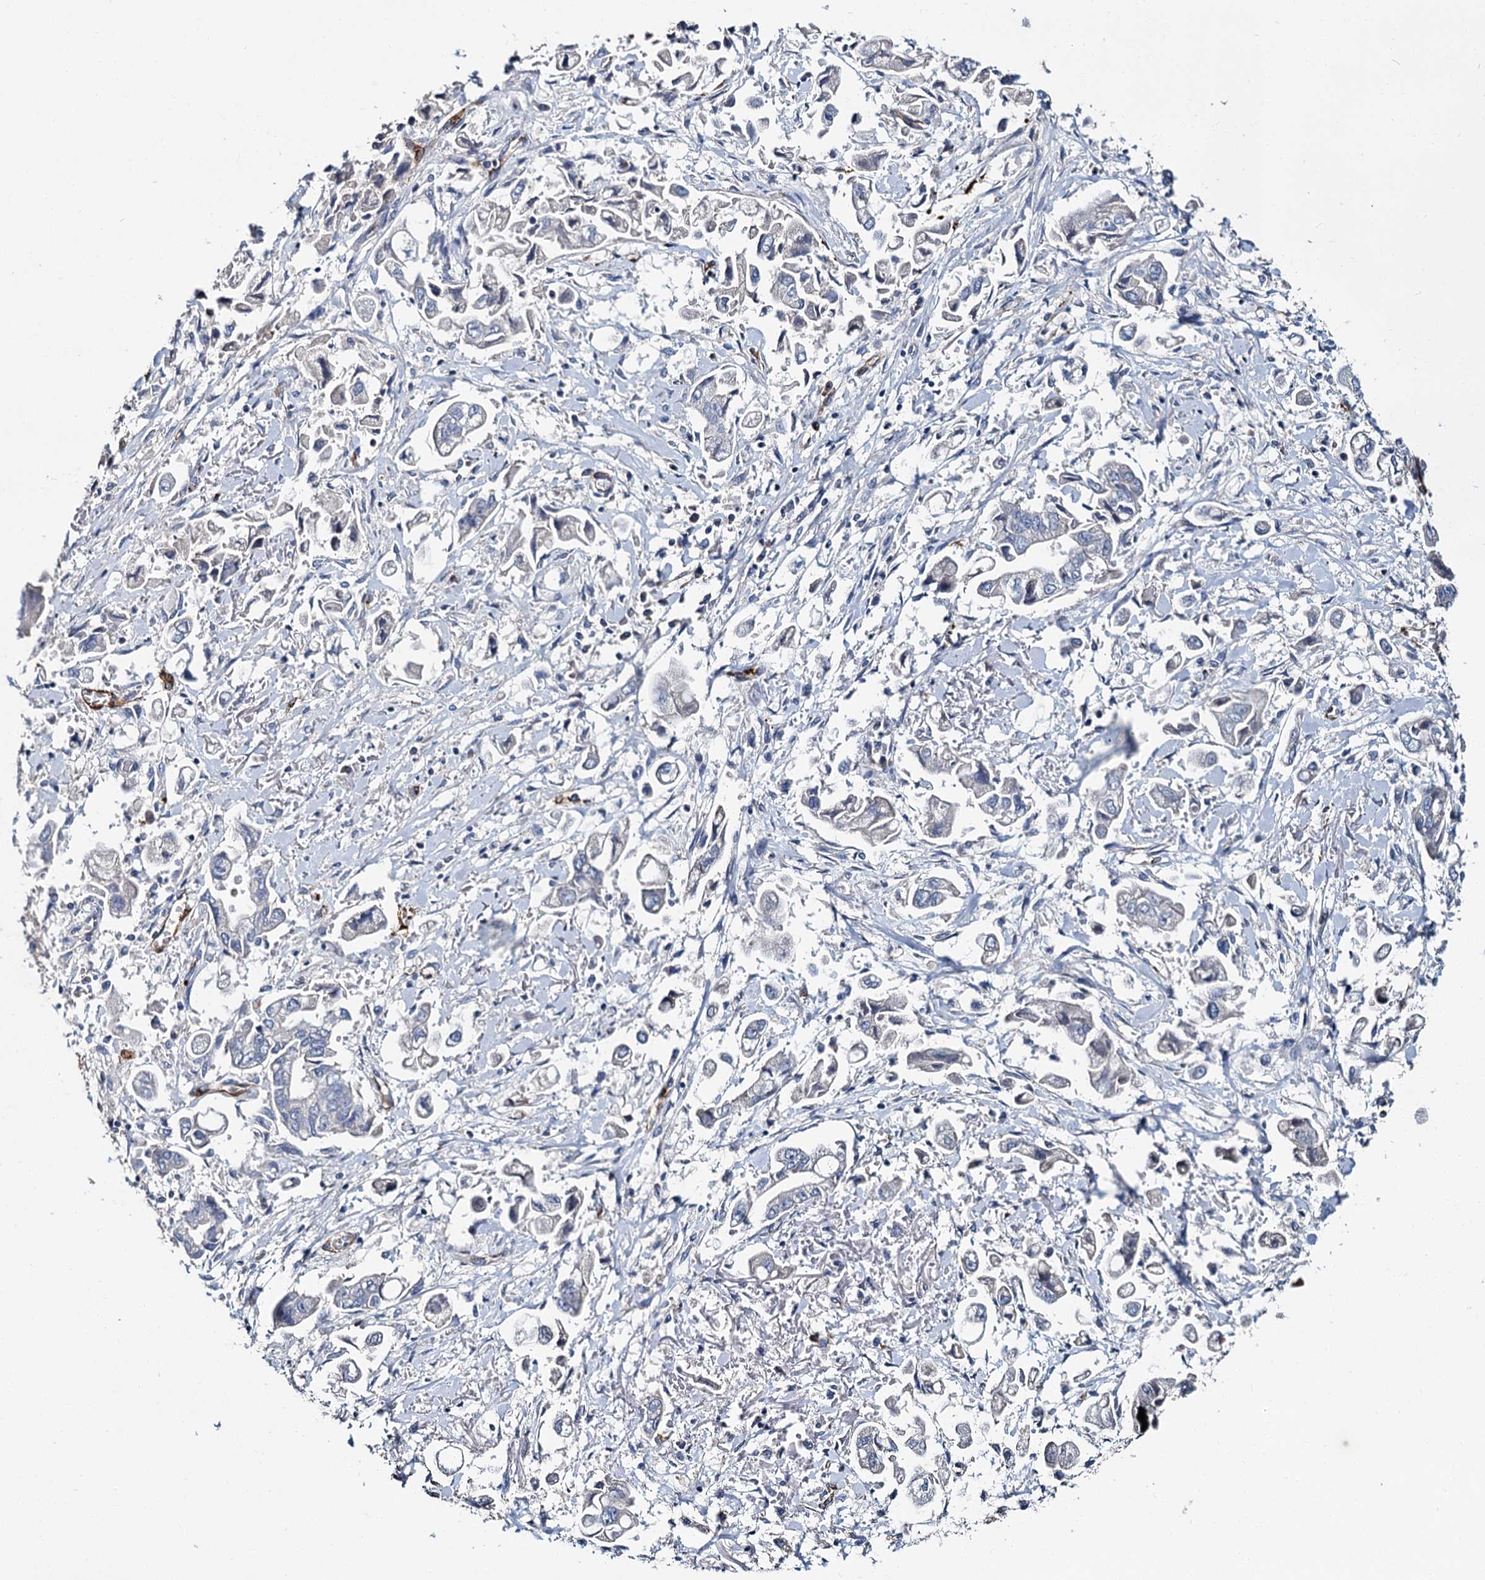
{"staining": {"intensity": "negative", "quantity": "none", "location": "none"}, "tissue": "stomach cancer", "cell_type": "Tumor cells", "image_type": "cancer", "snomed": [{"axis": "morphology", "description": "Adenocarcinoma, NOS"}, {"axis": "topography", "description": "Stomach"}], "caption": "Tumor cells are negative for brown protein staining in adenocarcinoma (stomach). (DAB (3,3'-diaminobenzidine) IHC visualized using brightfield microscopy, high magnification).", "gene": "CACNA1C", "patient": {"sex": "male", "age": 62}}